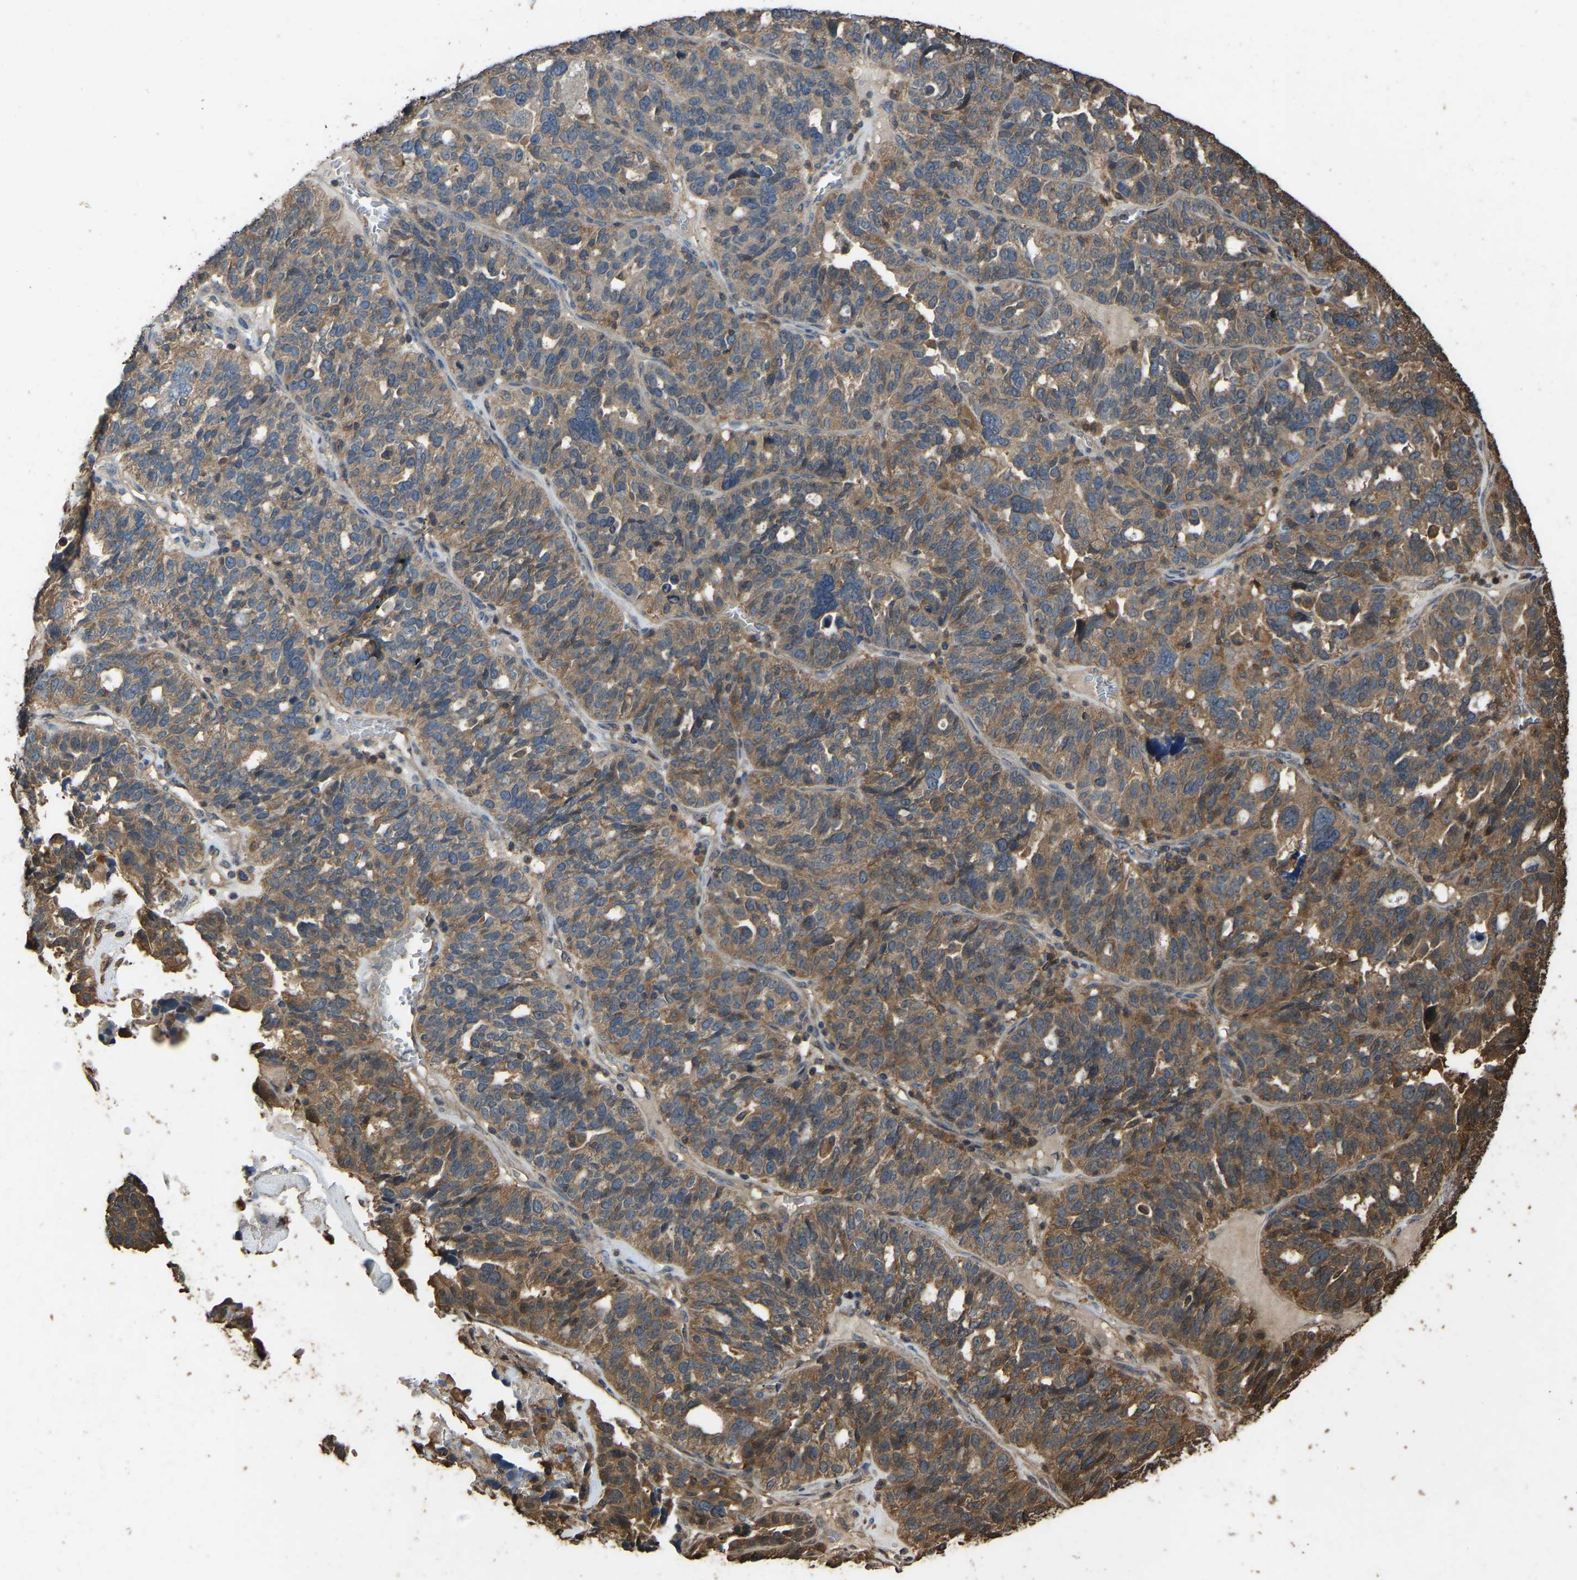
{"staining": {"intensity": "moderate", "quantity": ">75%", "location": "cytoplasmic/membranous"}, "tissue": "ovarian cancer", "cell_type": "Tumor cells", "image_type": "cancer", "snomed": [{"axis": "morphology", "description": "Cystadenocarcinoma, serous, NOS"}, {"axis": "topography", "description": "Ovary"}], "caption": "Brown immunohistochemical staining in human ovarian cancer exhibits moderate cytoplasmic/membranous expression in about >75% of tumor cells. (Brightfield microscopy of DAB IHC at high magnification).", "gene": "FHIT", "patient": {"sex": "female", "age": 59}}